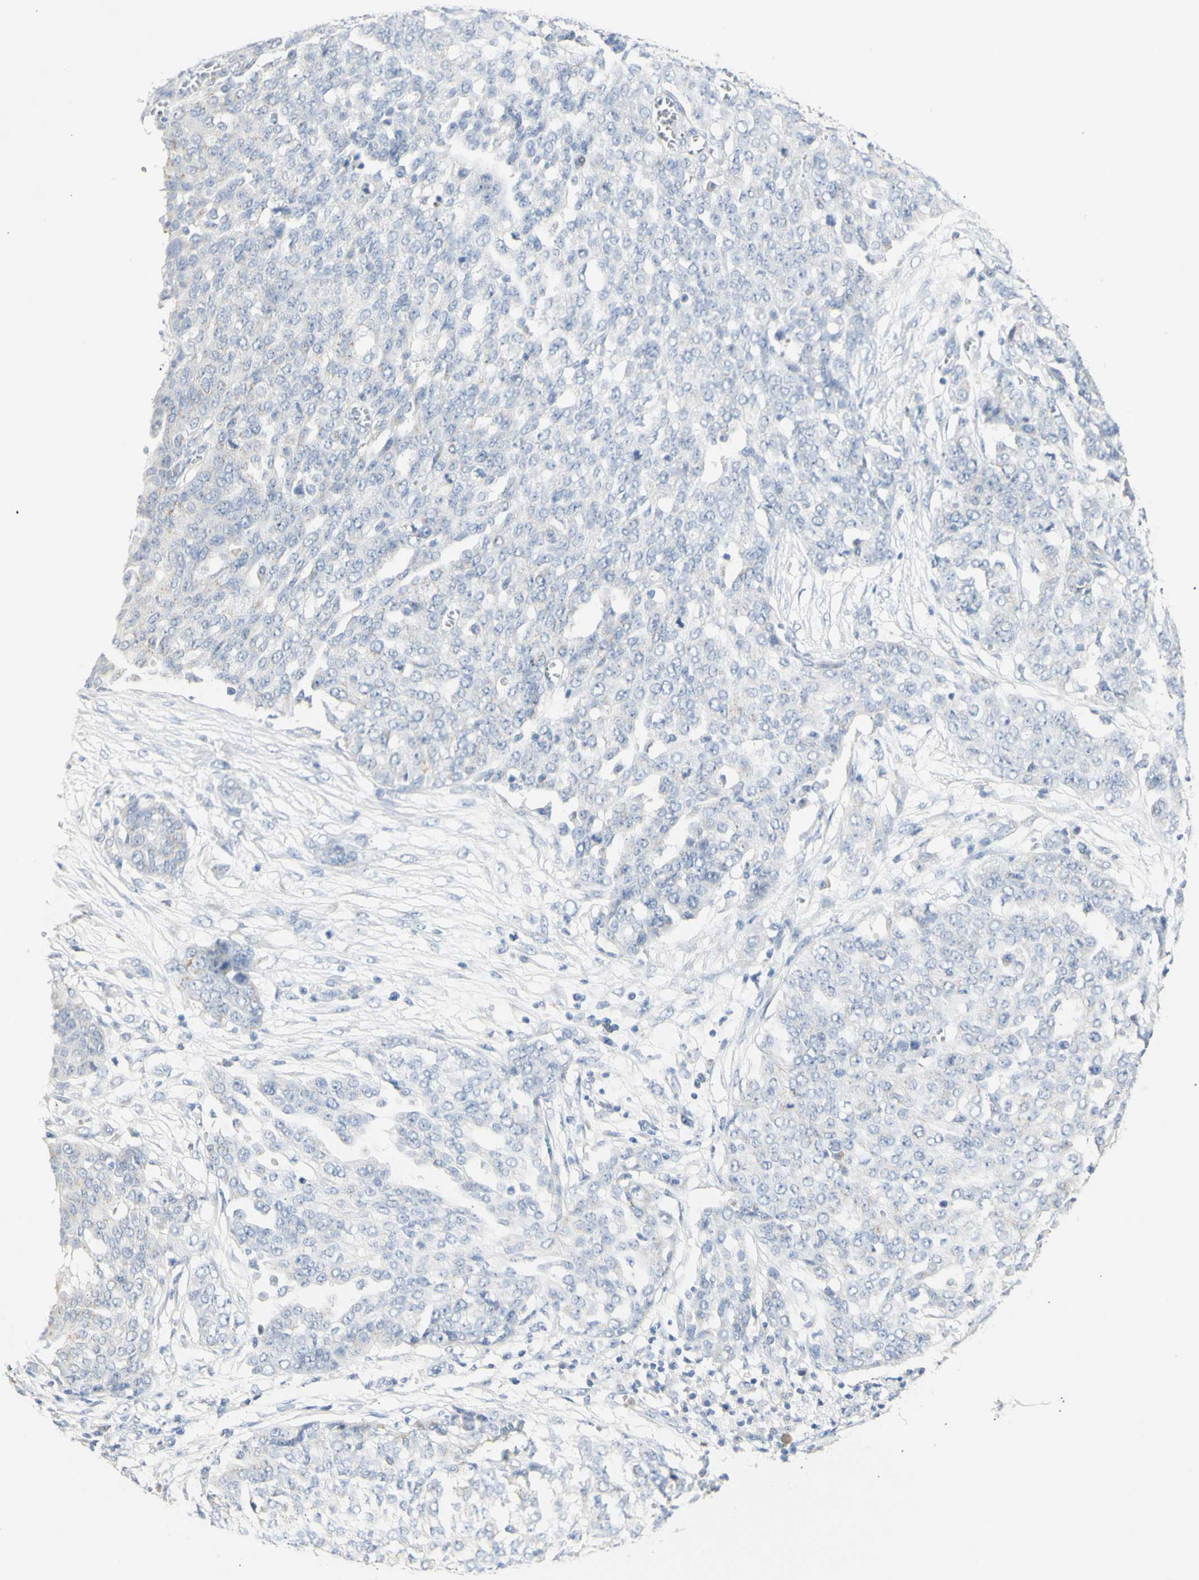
{"staining": {"intensity": "negative", "quantity": "none", "location": "none"}, "tissue": "ovarian cancer", "cell_type": "Tumor cells", "image_type": "cancer", "snomed": [{"axis": "morphology", "description": "Cystadenocarcinoma, serous, NOS"}, {"axis": "topography", "description": "Soft tissue"}, {"axis": "topography", "description": "Ovary"}], "caption": "Ovarian serous cystadenocarcinoma was stained to show a protein in brown. There is no significant positivity in tumor cells.", "gene": "B4GALNT3", "patient": {"sex": "female", "age": 57}}